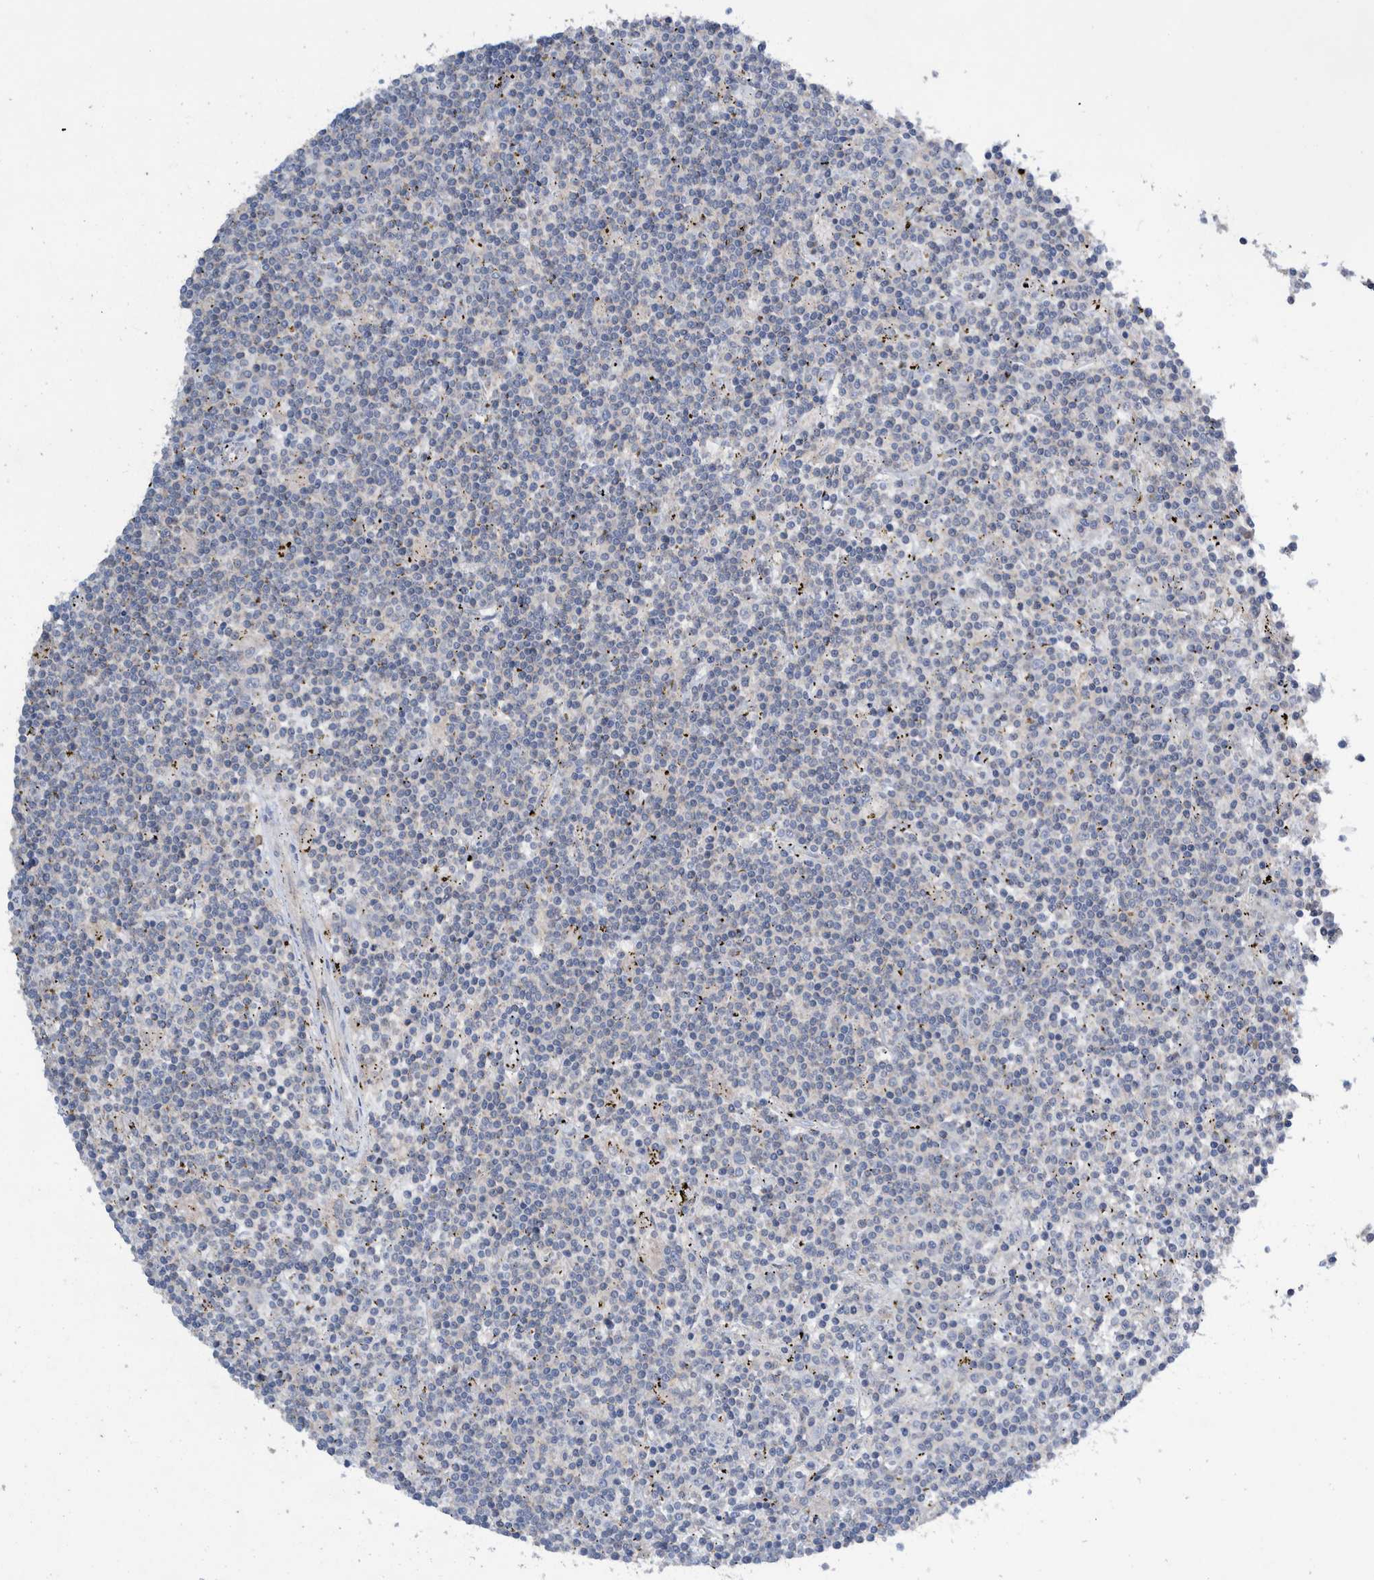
{"staining": {"intensity": "negative", "quantity": "none", "location": "none"}, "tissue": "lymphoma", "cell_type": "Tumor cells", "image_type": "cancer", "snomed": [{"axis": "morphology", "description": "Malignant lymphoma, non-Hodgkin's type, Low grade"}, {"axis": "topography", "description": "Spleen"}], "caption": "The IHC image has no significant staining in tumor cells of lymphoma tissue. The staining was performed using DAB (3,3'-diaminobenzidine) to visualize the protein expression in brown, while the nuclei were stained in blue with hematoxylin (Magnification: 20x).", "gene": "PLPBP", "patient": {"sex": "male", "age": 76}}